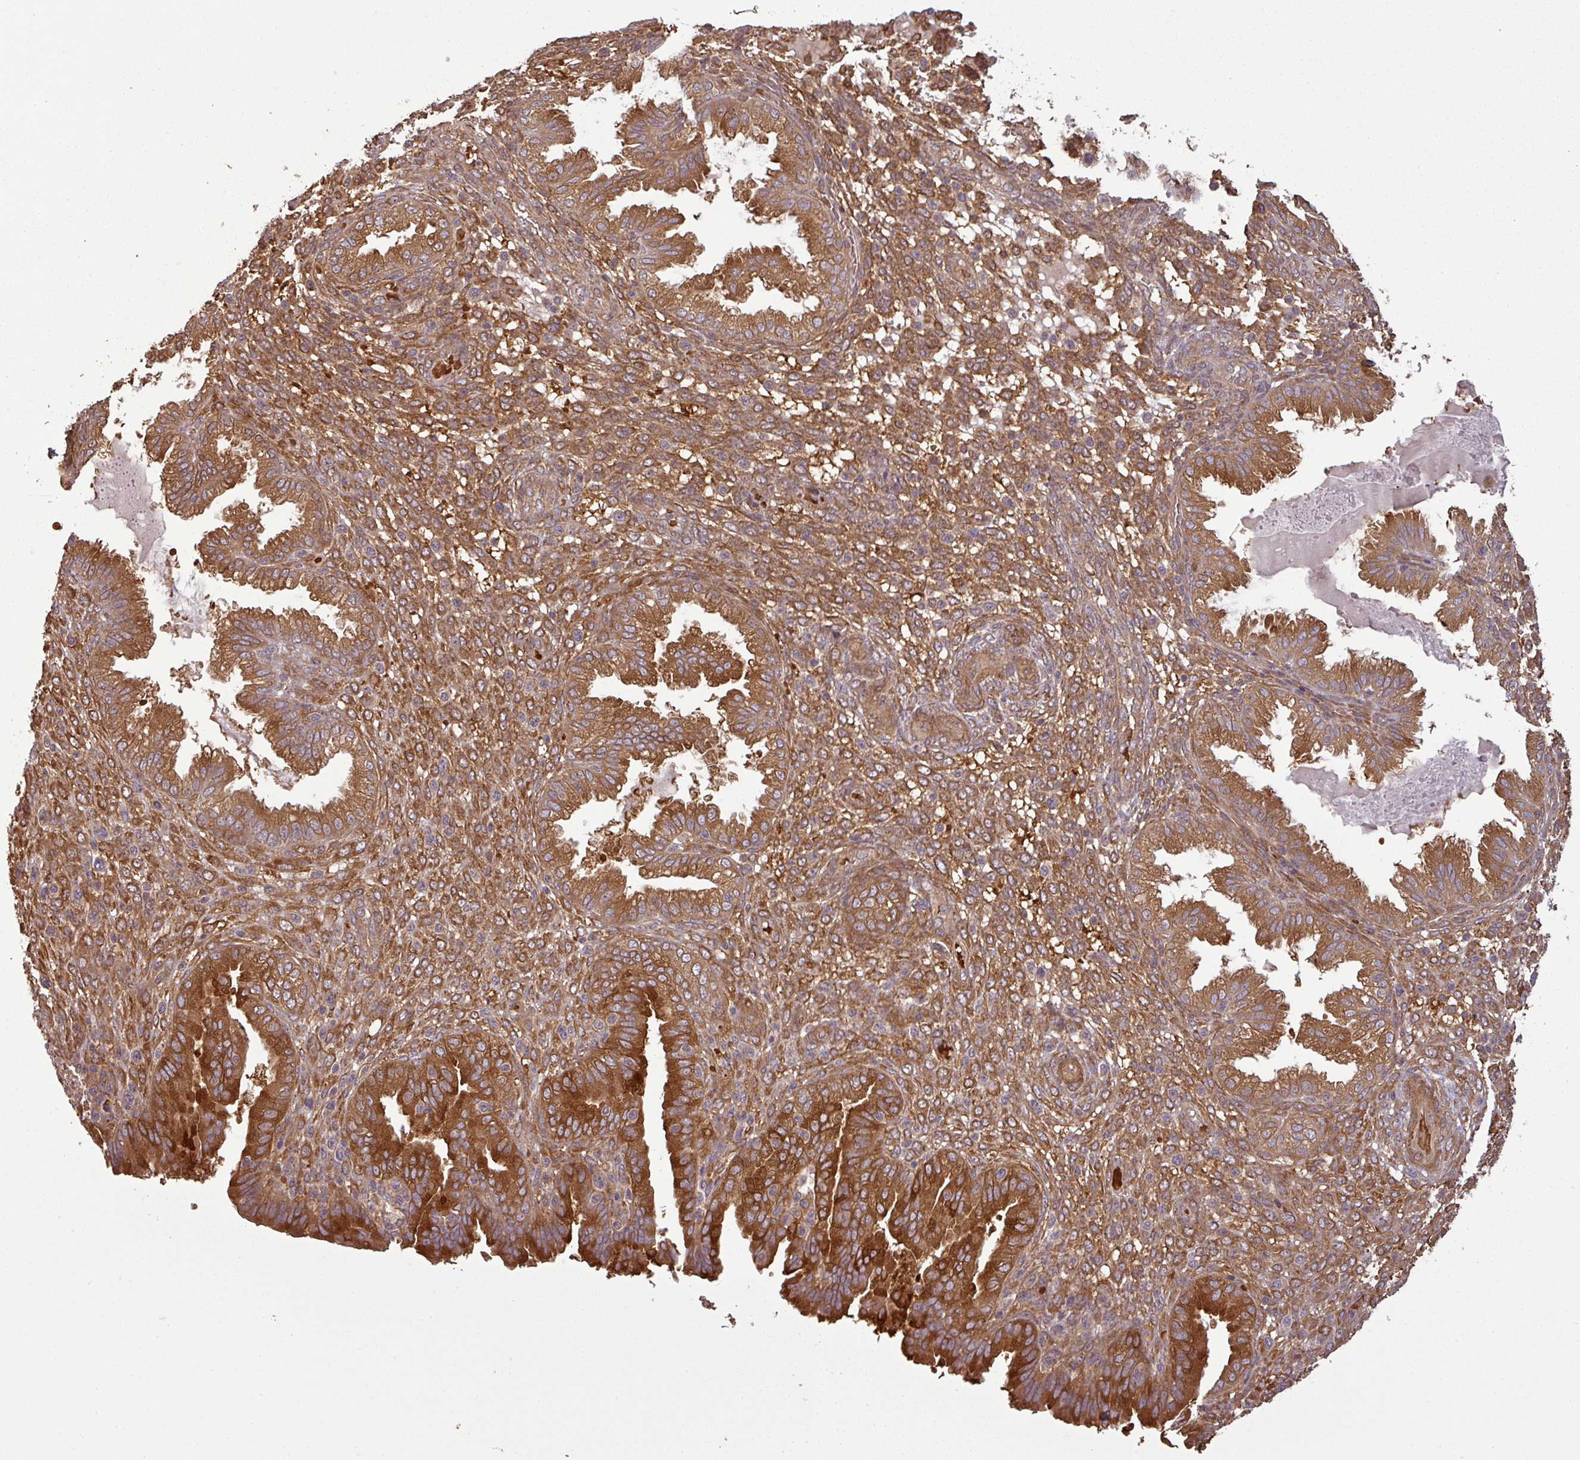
{"staining": {"intensity": "moderate", "quantity": "25%-75%", "location": "cytoplasmic/membranous"}, "tissue": "endometrium", "cell_type": "Cells in endometrial stroma", "image_type": "normal", "snomed": [{"axis": "morphology", "description": "Normal tissue, NOS"}, {"axis": "topography", "description": "Endometrium"}], "caption": "Endometrium stained with a protein marker exhibits moderate staining in cells in endometrial stroma.", "gene": "MAP3K6", "patient": {"sex": "female", "age": 33}}